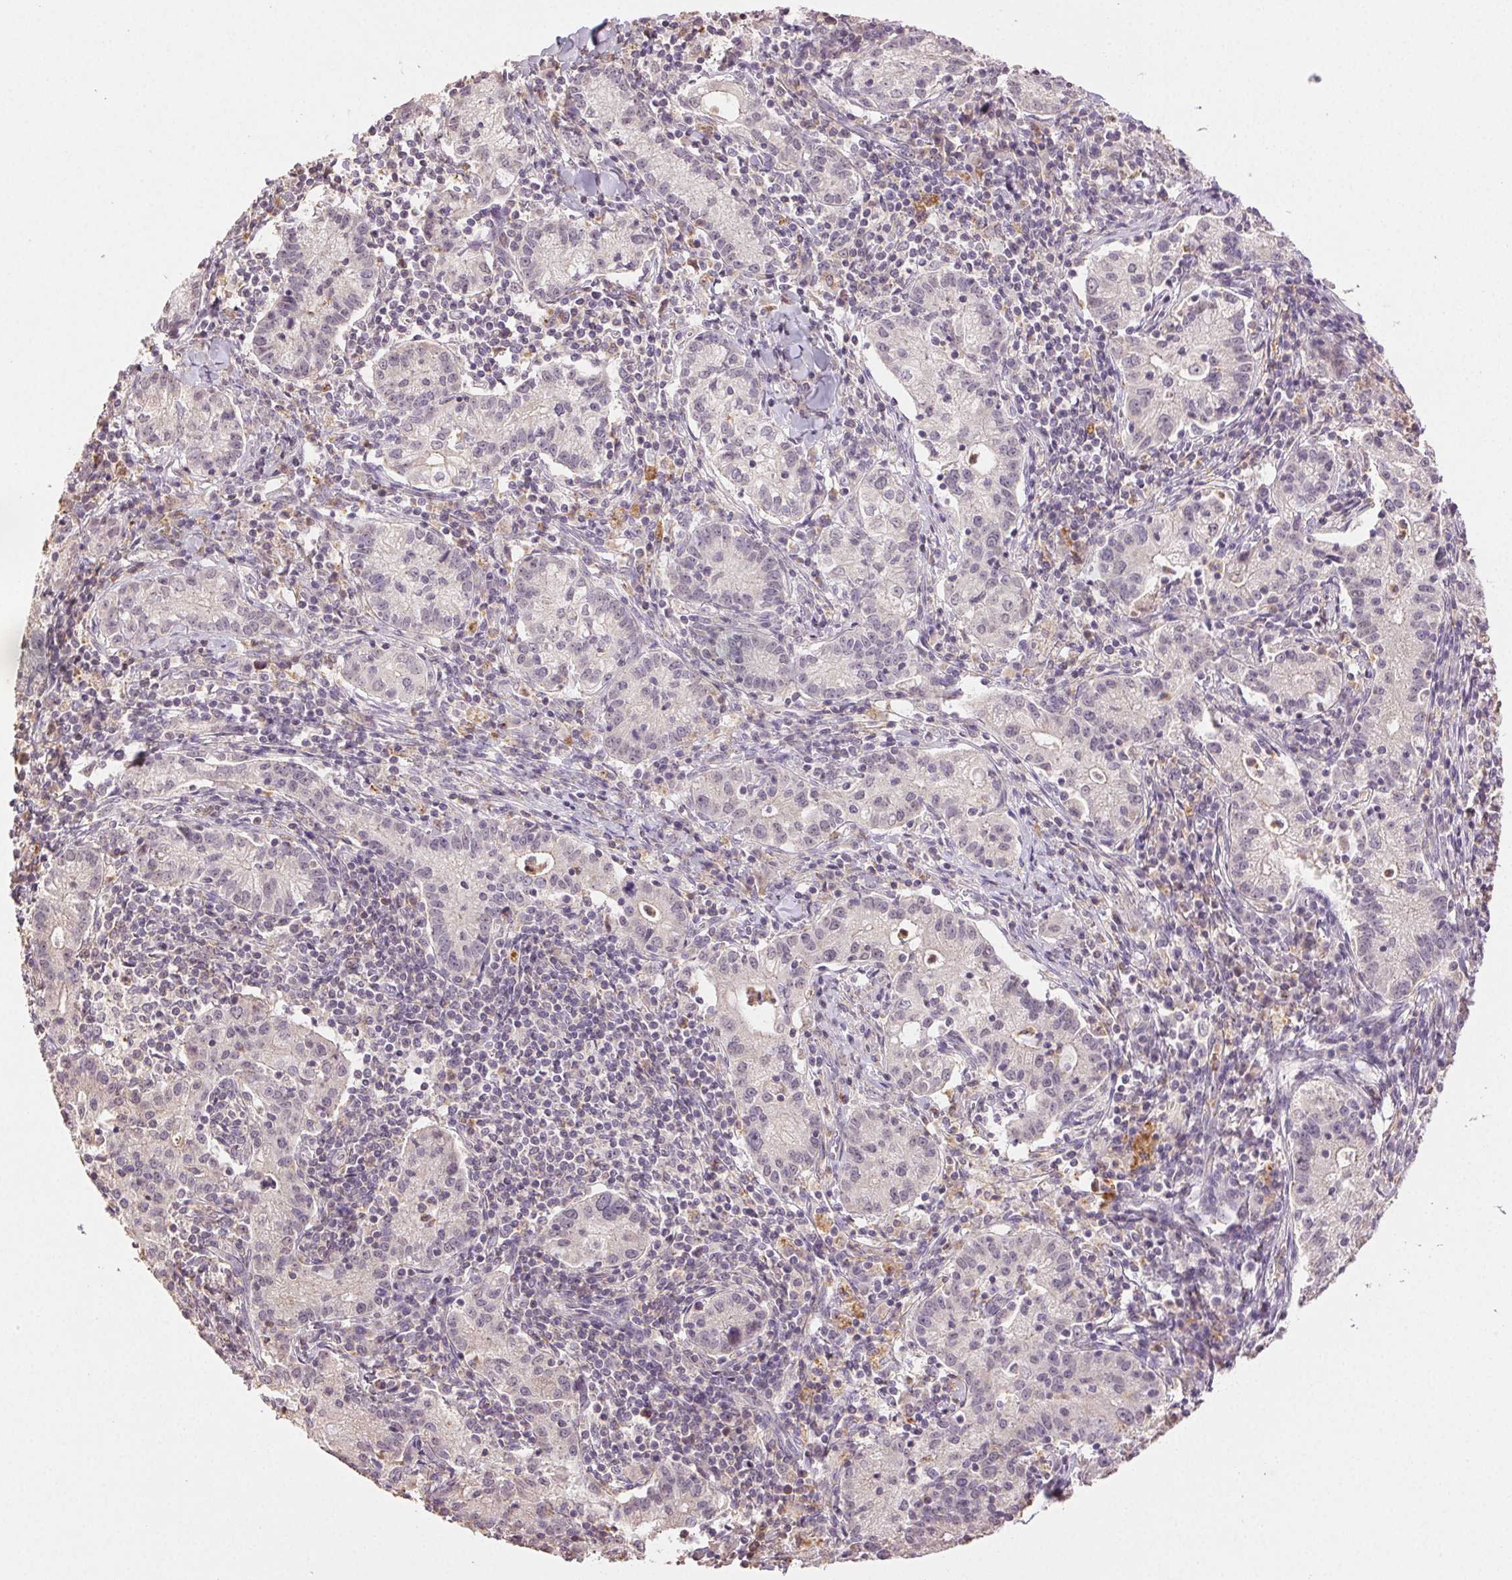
{"staining": {"intensity": "negative", "quantity": "none", "location": "none"}, "tissue": "cervical cancer", "cell_type": "Tumor cells", "image_type": "cancer", "snomed": [{"axis": "morphology", "description": "Normal tissue, NOS"}, {"axis": "morphology", "description": "Adenocarcinoma, NOS"}, {"axis": "topography", "description": "Cervix"}], "caption": "High magnification brightfield microscopy of cervical cancer (adenocarcinoma) stained with DAB (brown) and counterstained with hematoxylin (blue): tumor cells show no significant positivity.", "gene": "TMEM253", "patient": {"sex": "female", "age": 44}}